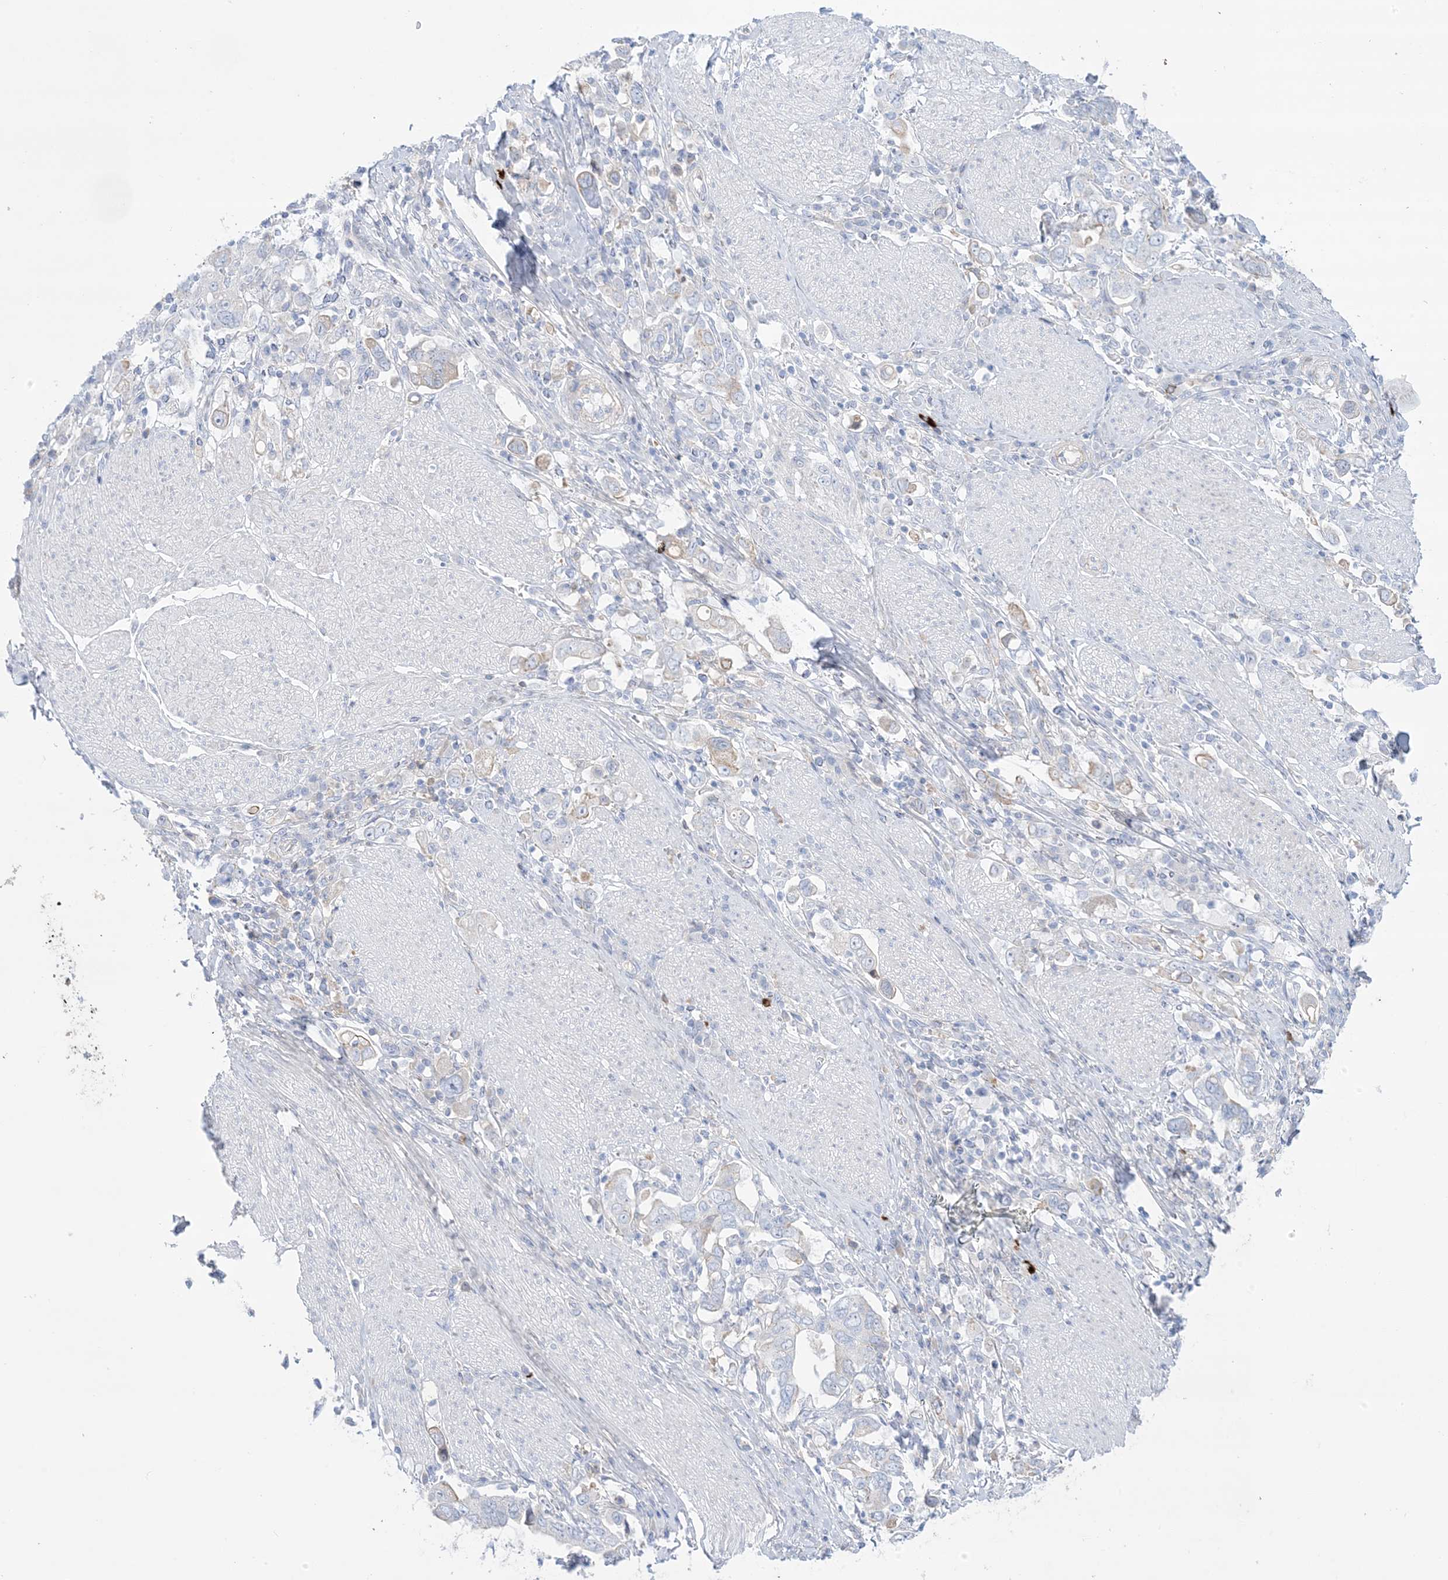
{"staining": {"intensity": "weak", "quantity": "<25%", "location": "cytoplasmic/membranous"}, "tissue": "stomach cancer", "cell_type": "Tumor cells", "image_type": "cancer", "snomed": [{"axis": "morphology", "description": "Adenocarcinoma, NOS"}, {"axis": "topography", "description": "Stomach, upper"}], "caption": "Tumor cells are negative for protein expression in human stomach cancer (adenocarcinoma). (Brightfield microscopy of DAB IHC at high magnification).", "gene": "ATP11C", "patient": {"sex": "male", "age": 62}}